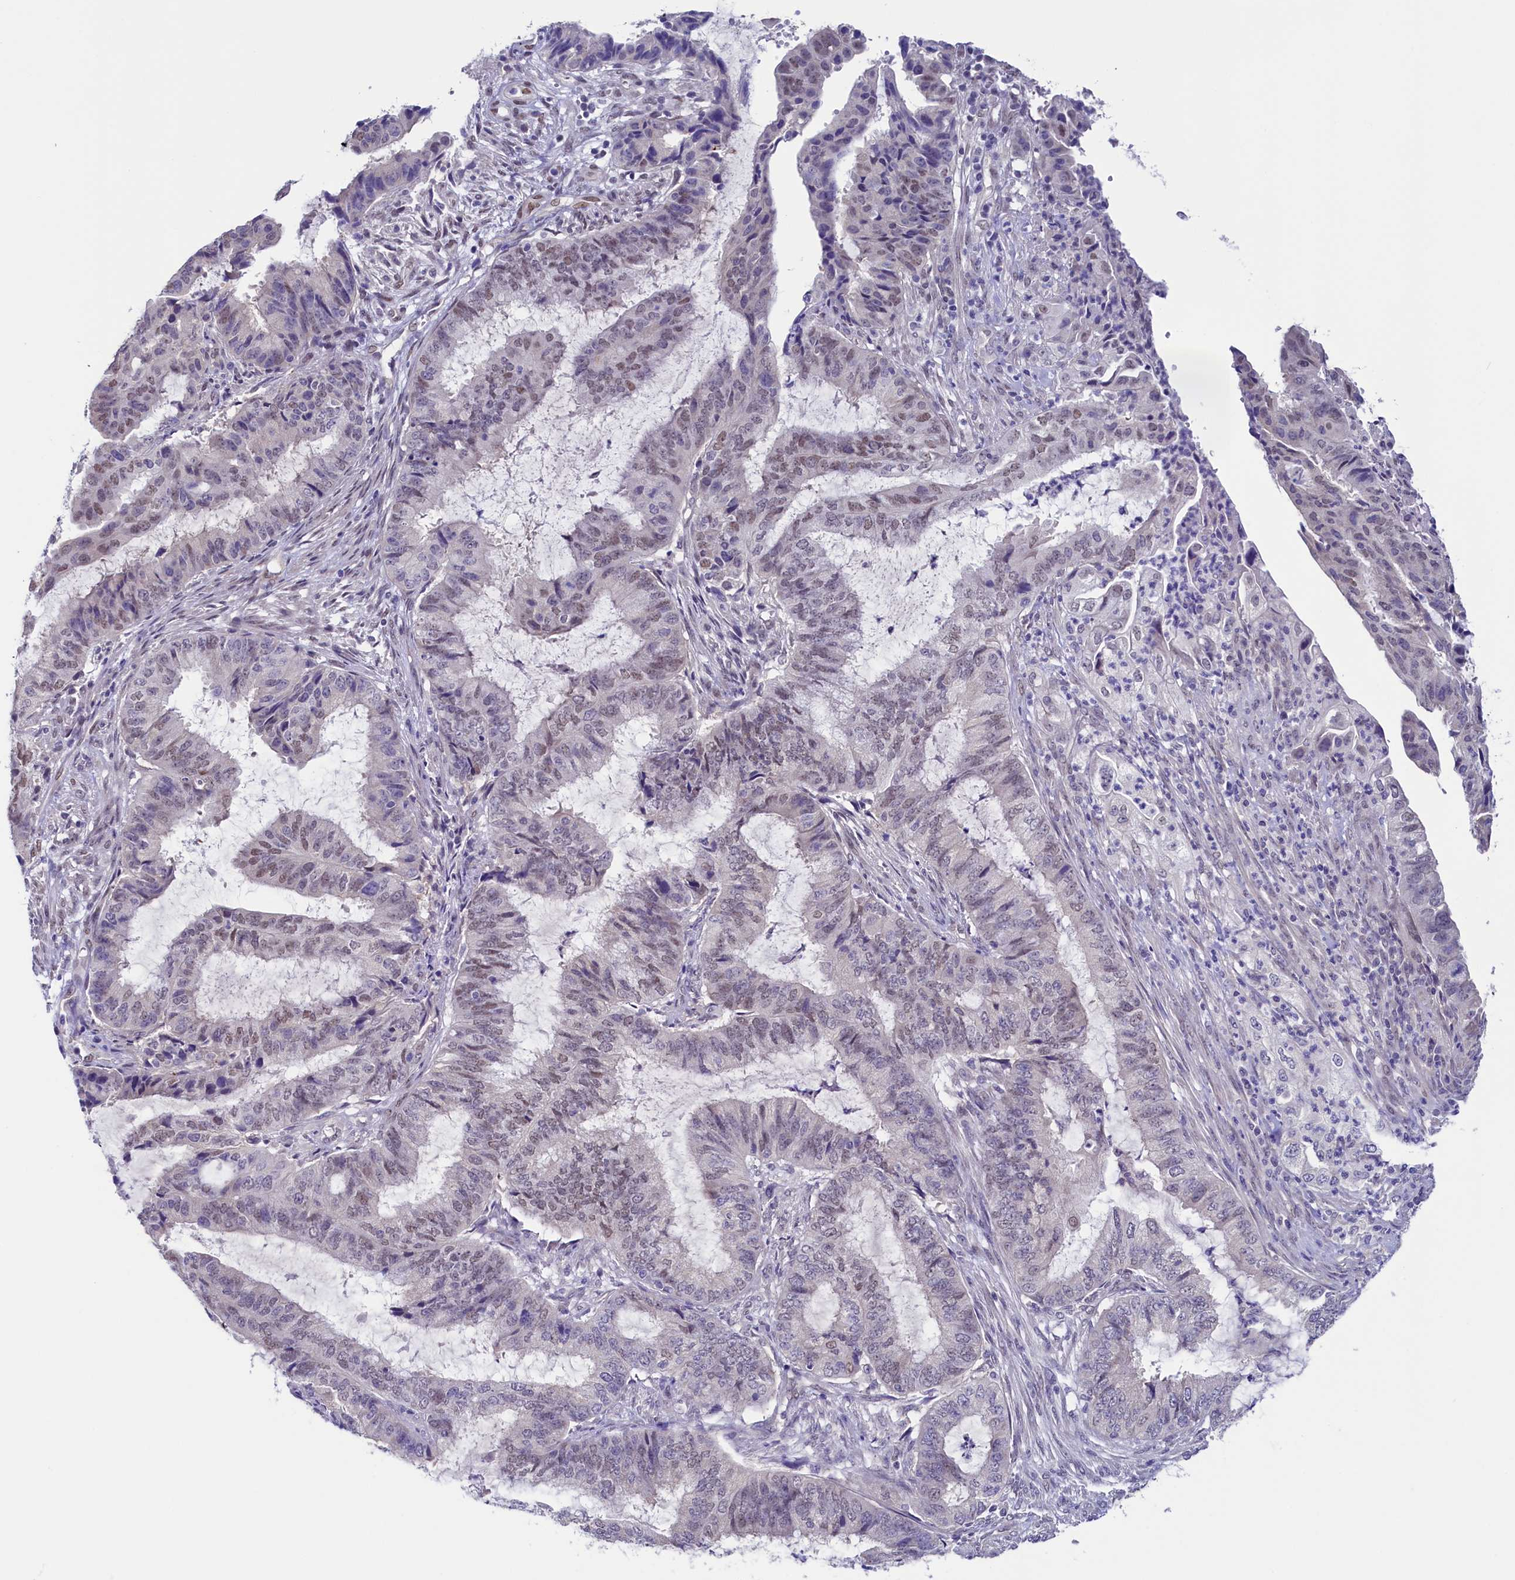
{"staining": {"intensity": "weak", "quantity": "25%-75%", "location": "nuclear"}, "tissue": "endometrial cancer", "cell_type": "Tumor cells", "image_type": "cancer", "snomed": [{"axis": "morphology", "description": "Adenocarcinoma, NOS"}, {"axis": "topography", "description": "Endometrium"}], "caption": "The histopathology image reveals immunohistochemical staining of endometrial adenocarcinoma. There is weak nuclear expression is present in about 25%-75% of tumor cells.", "gene": "FLYWCH2", "patient": {"sex": "female", "age": 51}}